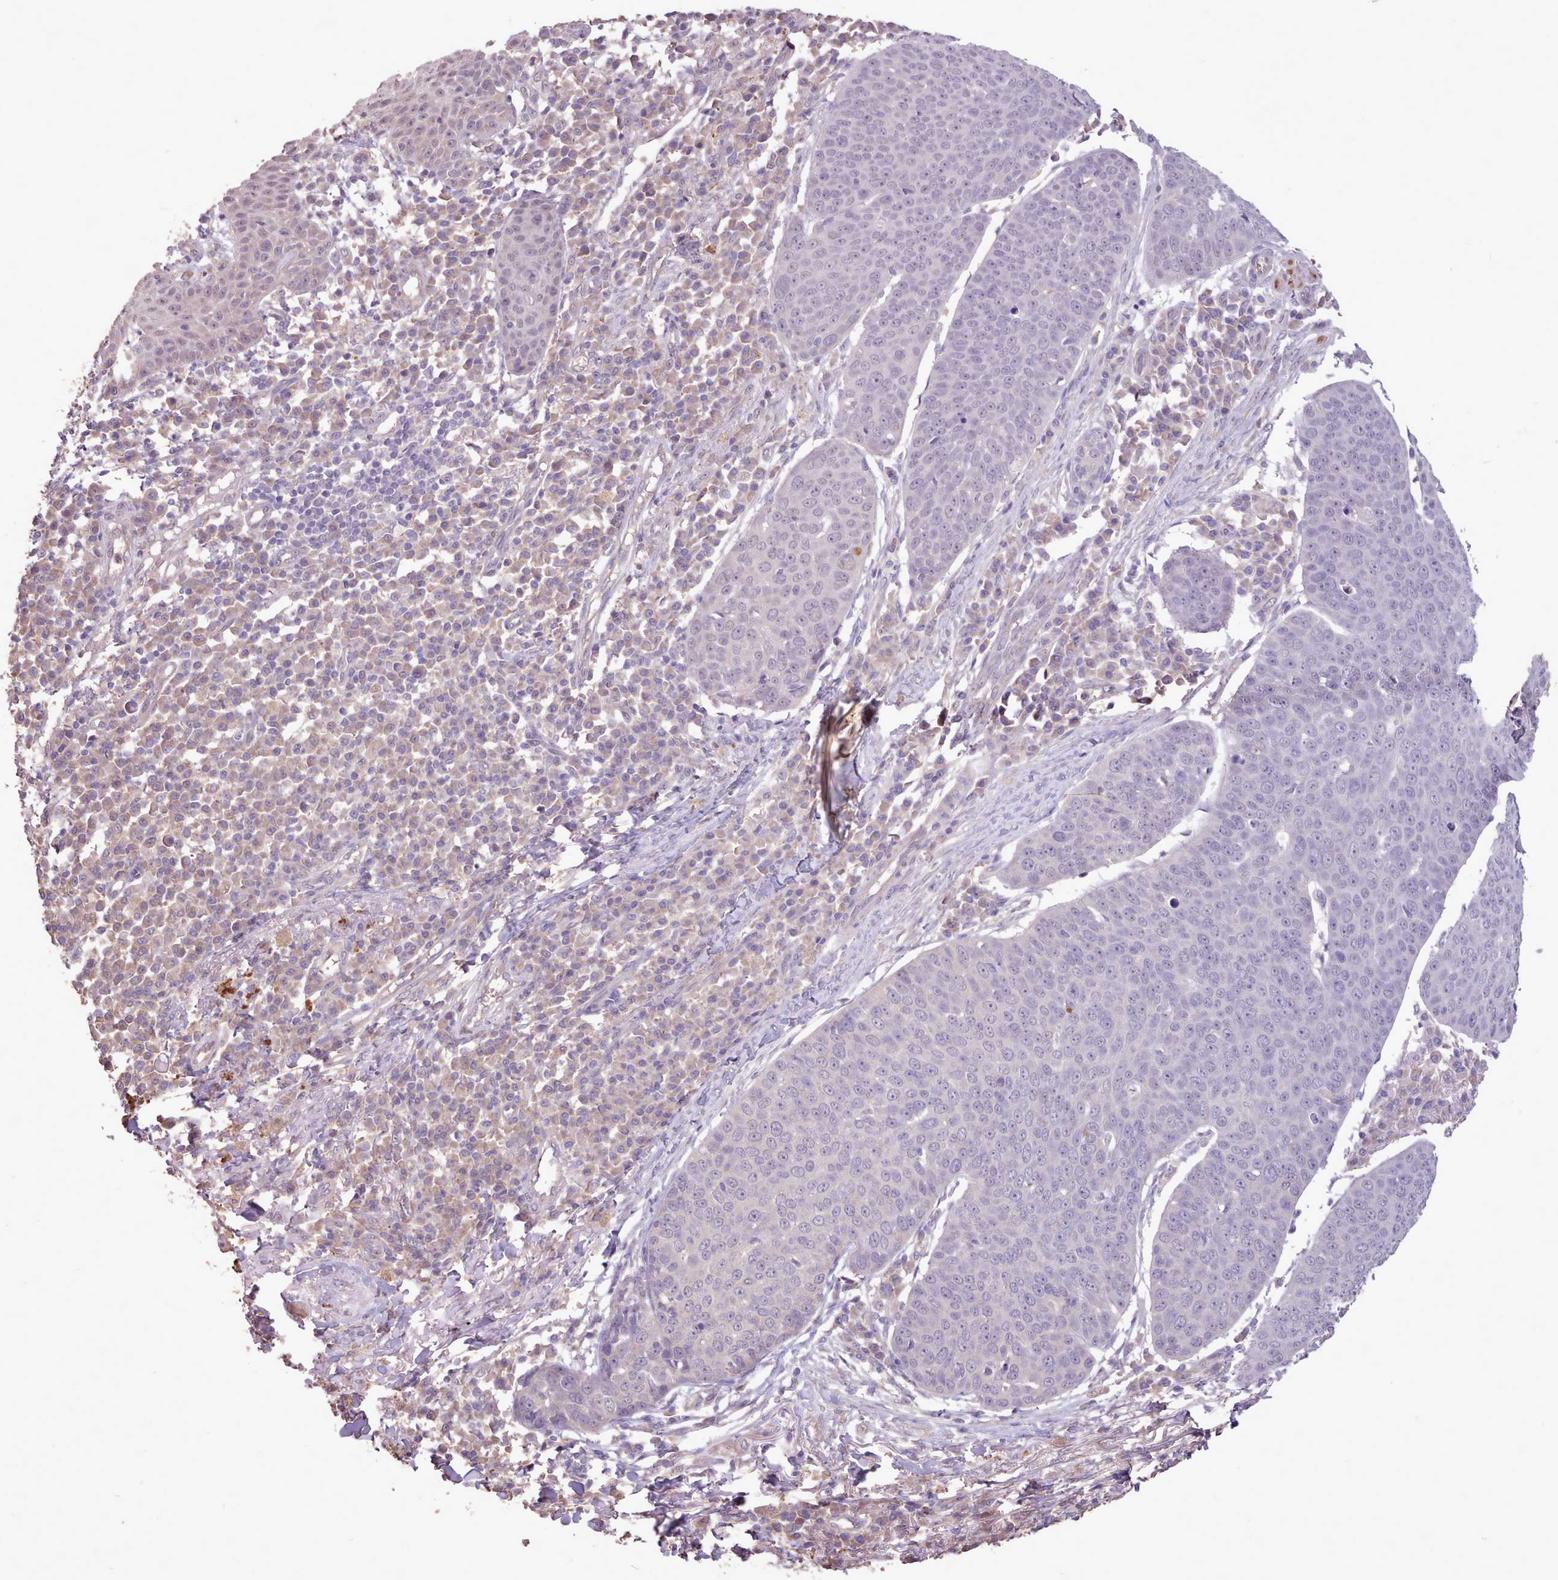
{"staining": {"intensity": "negative", "quantity": "none", "location": "none"}, "tissue": "skin cancer", "cell_type": "Tumor cells", "image_type": "cancer", "snomed": [{"axis": "morphology", "description": "Squamous cell carcinoma, NOS"}, {"axis": "topography", "description": "Skin"}], "caption": "DAB (3,3'-diaminobenzidine) immunohistochemical staining of human skin cancer (squamous cell carcinoma) demonstrates no significant expression in tumor cells.", "gene": "ZNF607", "patient": {"sex": "male", "age": 71}}